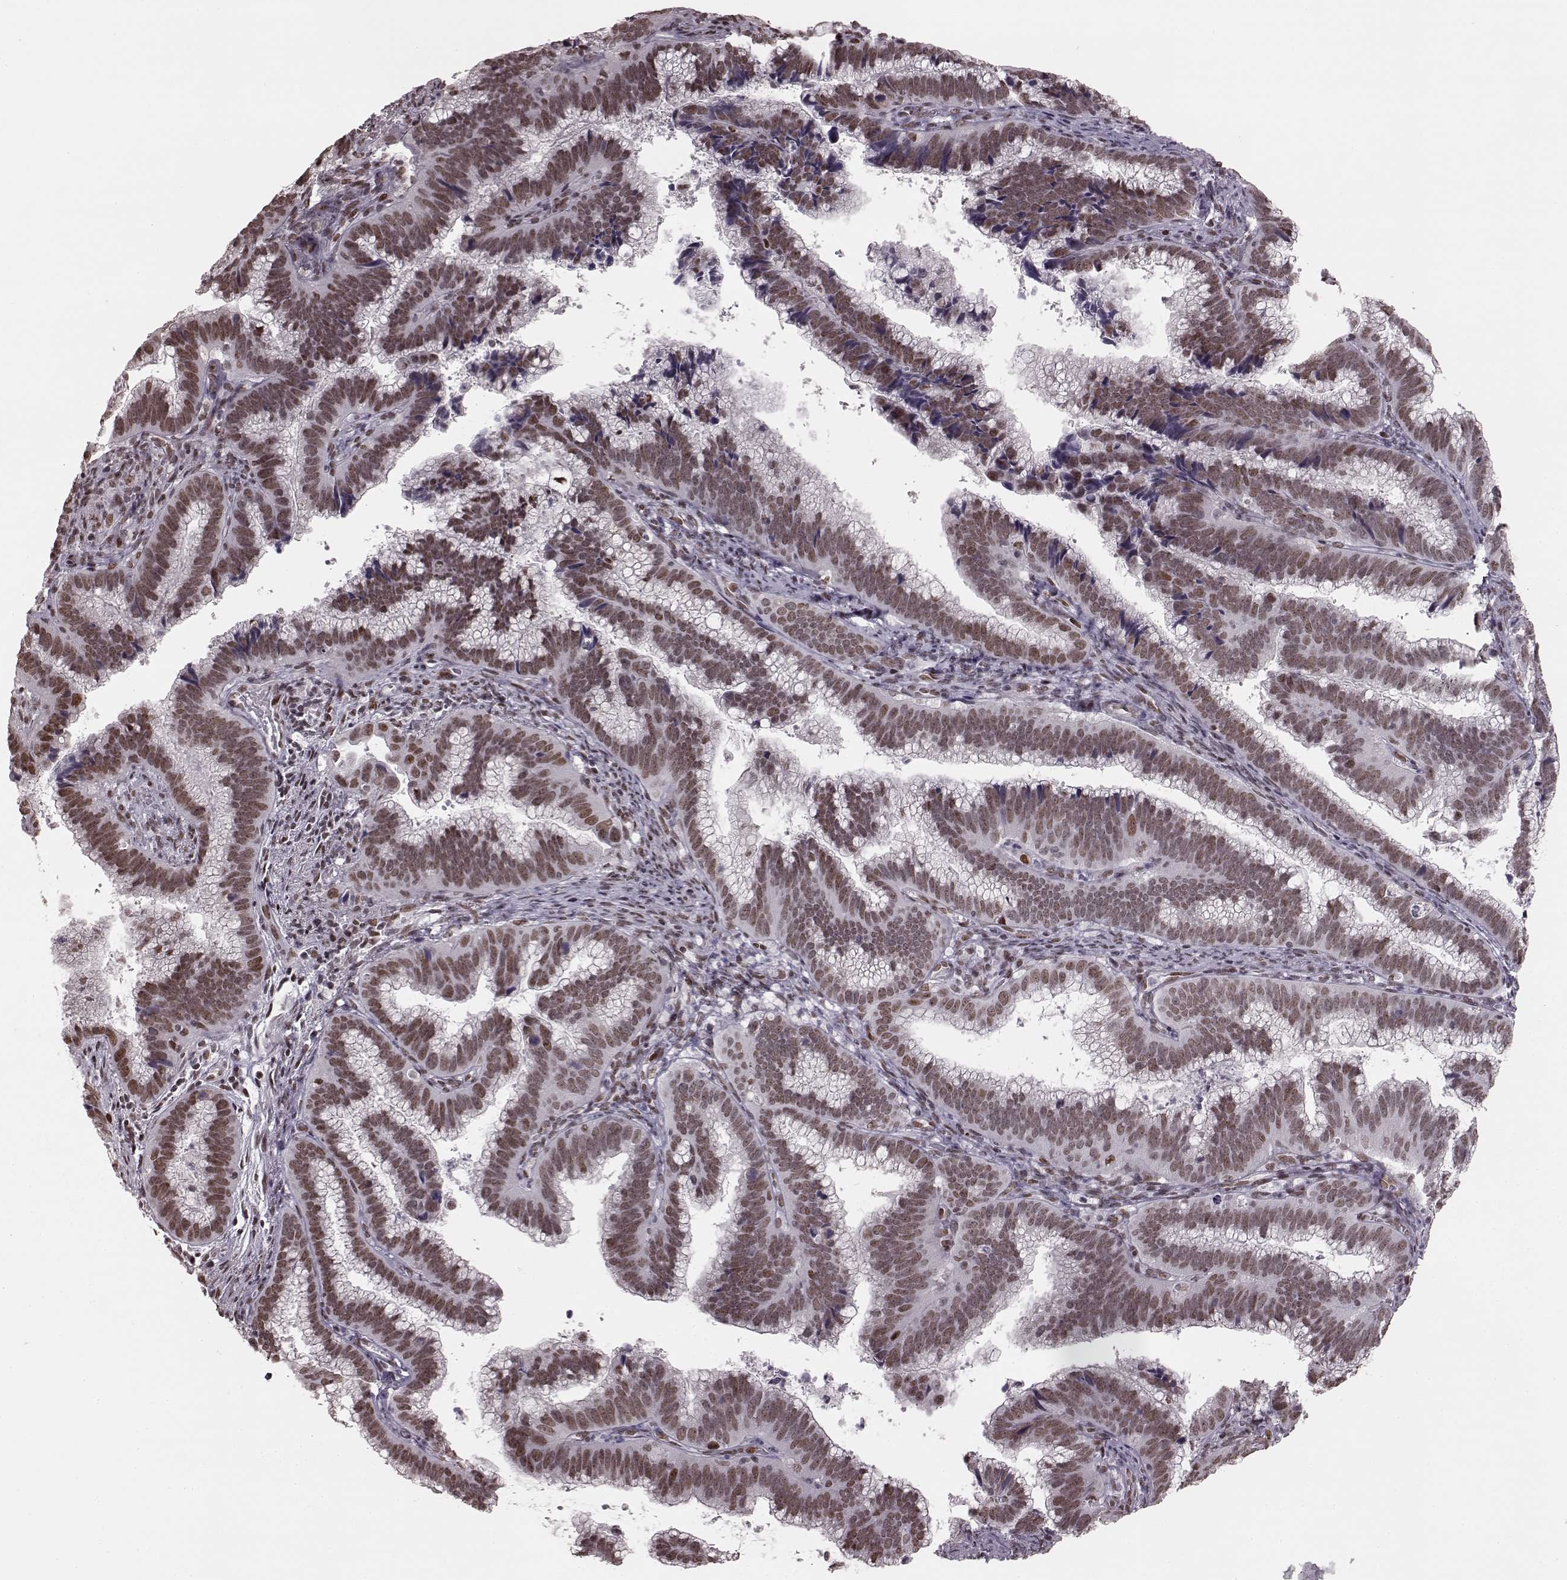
{"staining": {"intensity": "moderate", "quantity": ">75%", "location": "nuclear"}, "tissue": "cervical cancer", "cell_type": "Tumor cells", "image_type": "cancer", "snomed": [{"axis": "morphology", "description": "Adenocarcinoma, NOS"}, {"axis": "topography", "description": "Cervix"}], "caption": "DAB (3,3'-diaminobenzidine) immunohistochemical staining of human cervical adenocarcinoma displays moderate nuclear protein positivity in about >75% of tumor cells.", "gene": "NR2C1", "patient": {"sex": "female", "age": 61}}